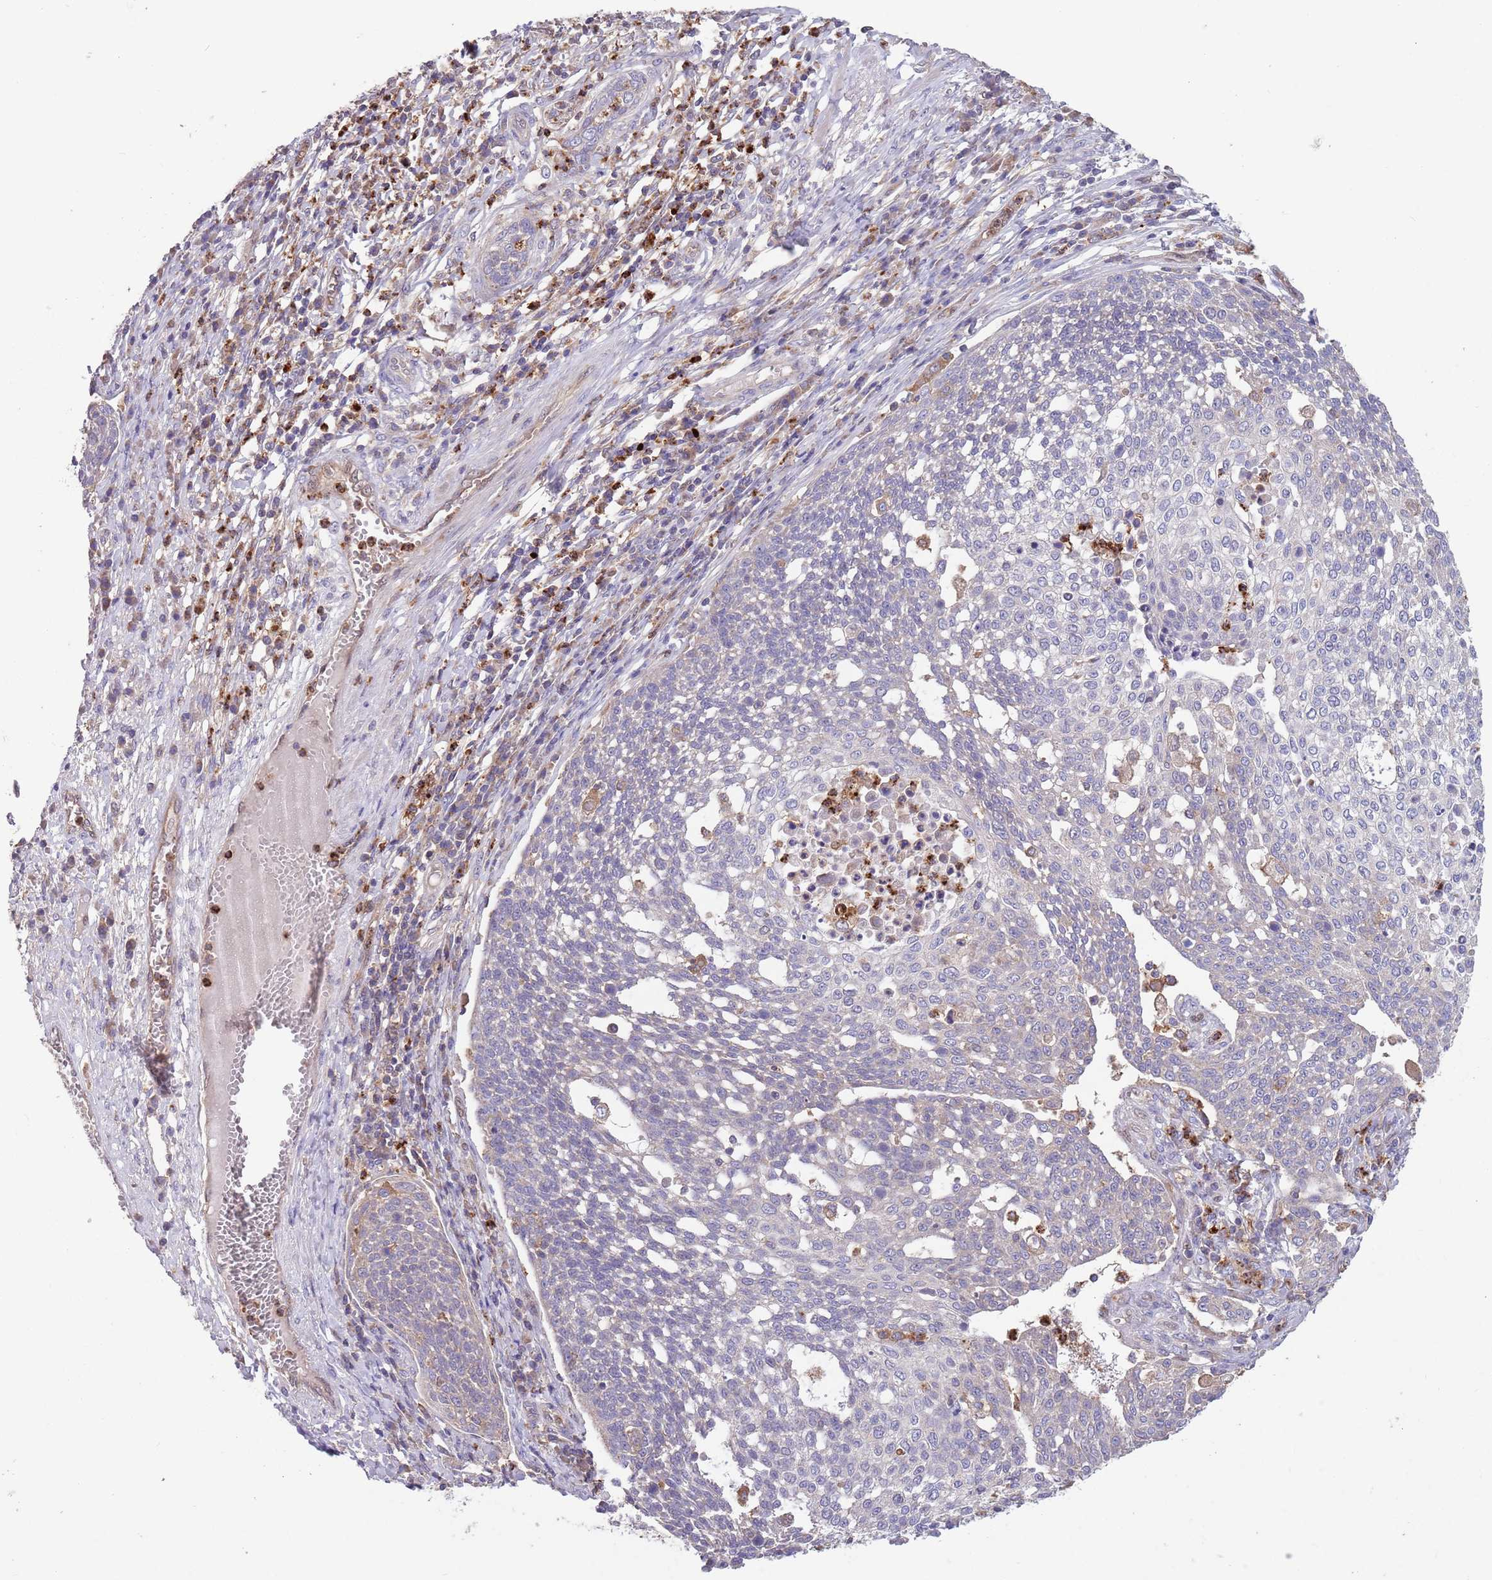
{"staining": {"intensity": "negative", "quantity": "none", "location": "none"}, "tissue": "cervical cancer", "cell_type": "Tumor cells", "image_type": "cancer", "snomed": [{"axis": "morphology", "description": "Squamous cell carcinoma, NOS"}, {"axis": "topography", "description": "Cervix"}], "caption": "High magnification brightfield microscopy of cervical cancer (squamous cell carcinoma) stained with DAB (brown) and counterstained with hematoxylin (blue): tumor cells show no significant expression.", "gene": "DDT", "patient": {"sex": "female", "age": 34}}